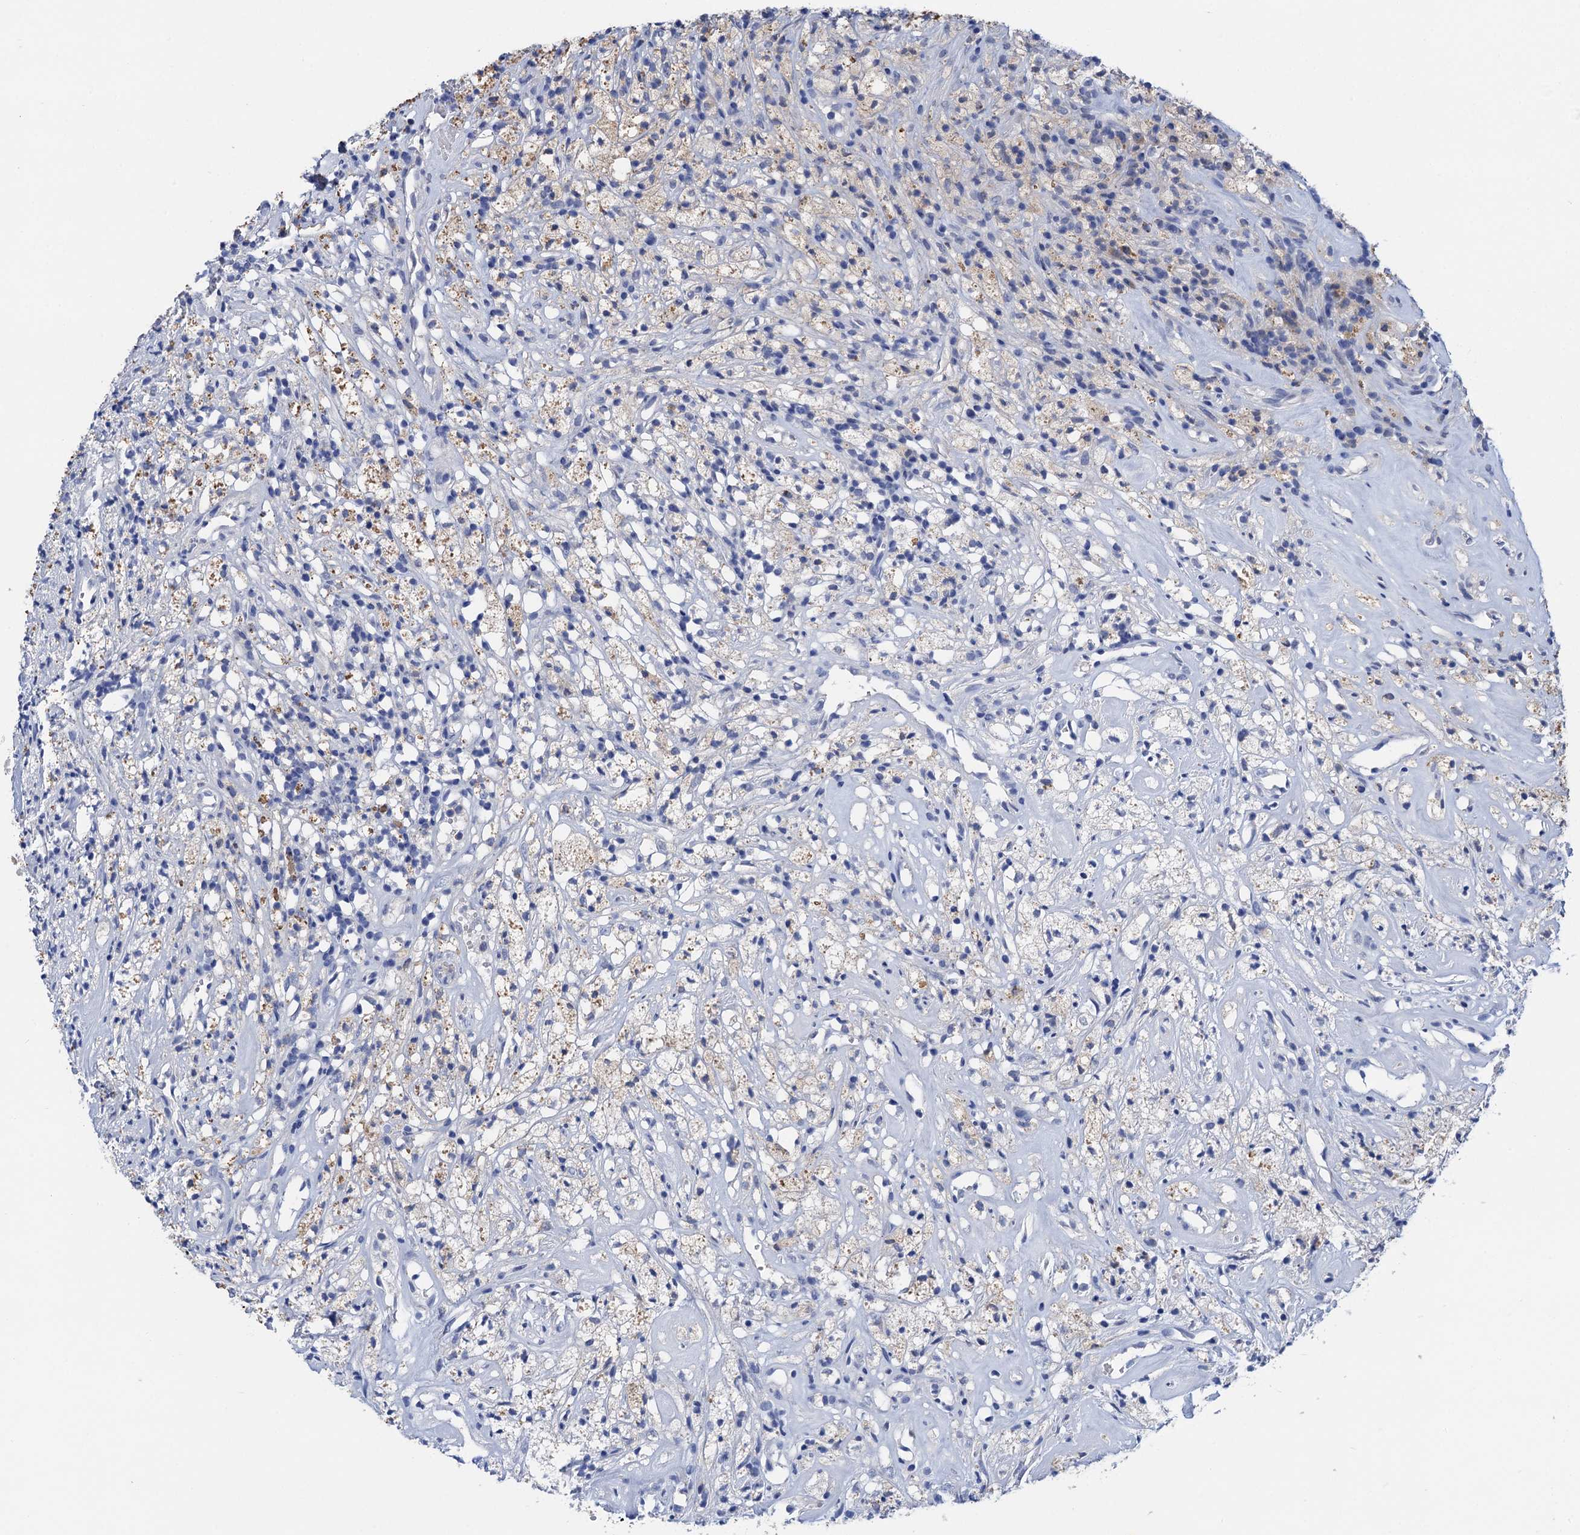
{"staining": {"intensity": "negative", "quantity": "none", "location": "none"}, "tissue": "glioma", "cell_type": "Tumor cells", "image_type": "cancer", "snomed": [{"axis": "morphology", "description": "Glioma, malignant, High grade"}, {"axis": "topography", "description": "Brain"}], "caption": "Tumor cells show no significant positivity in malignant glioma (high-grade).", "gene": "TMEM39B", "patient": {"sex": "male", "age": 69}}